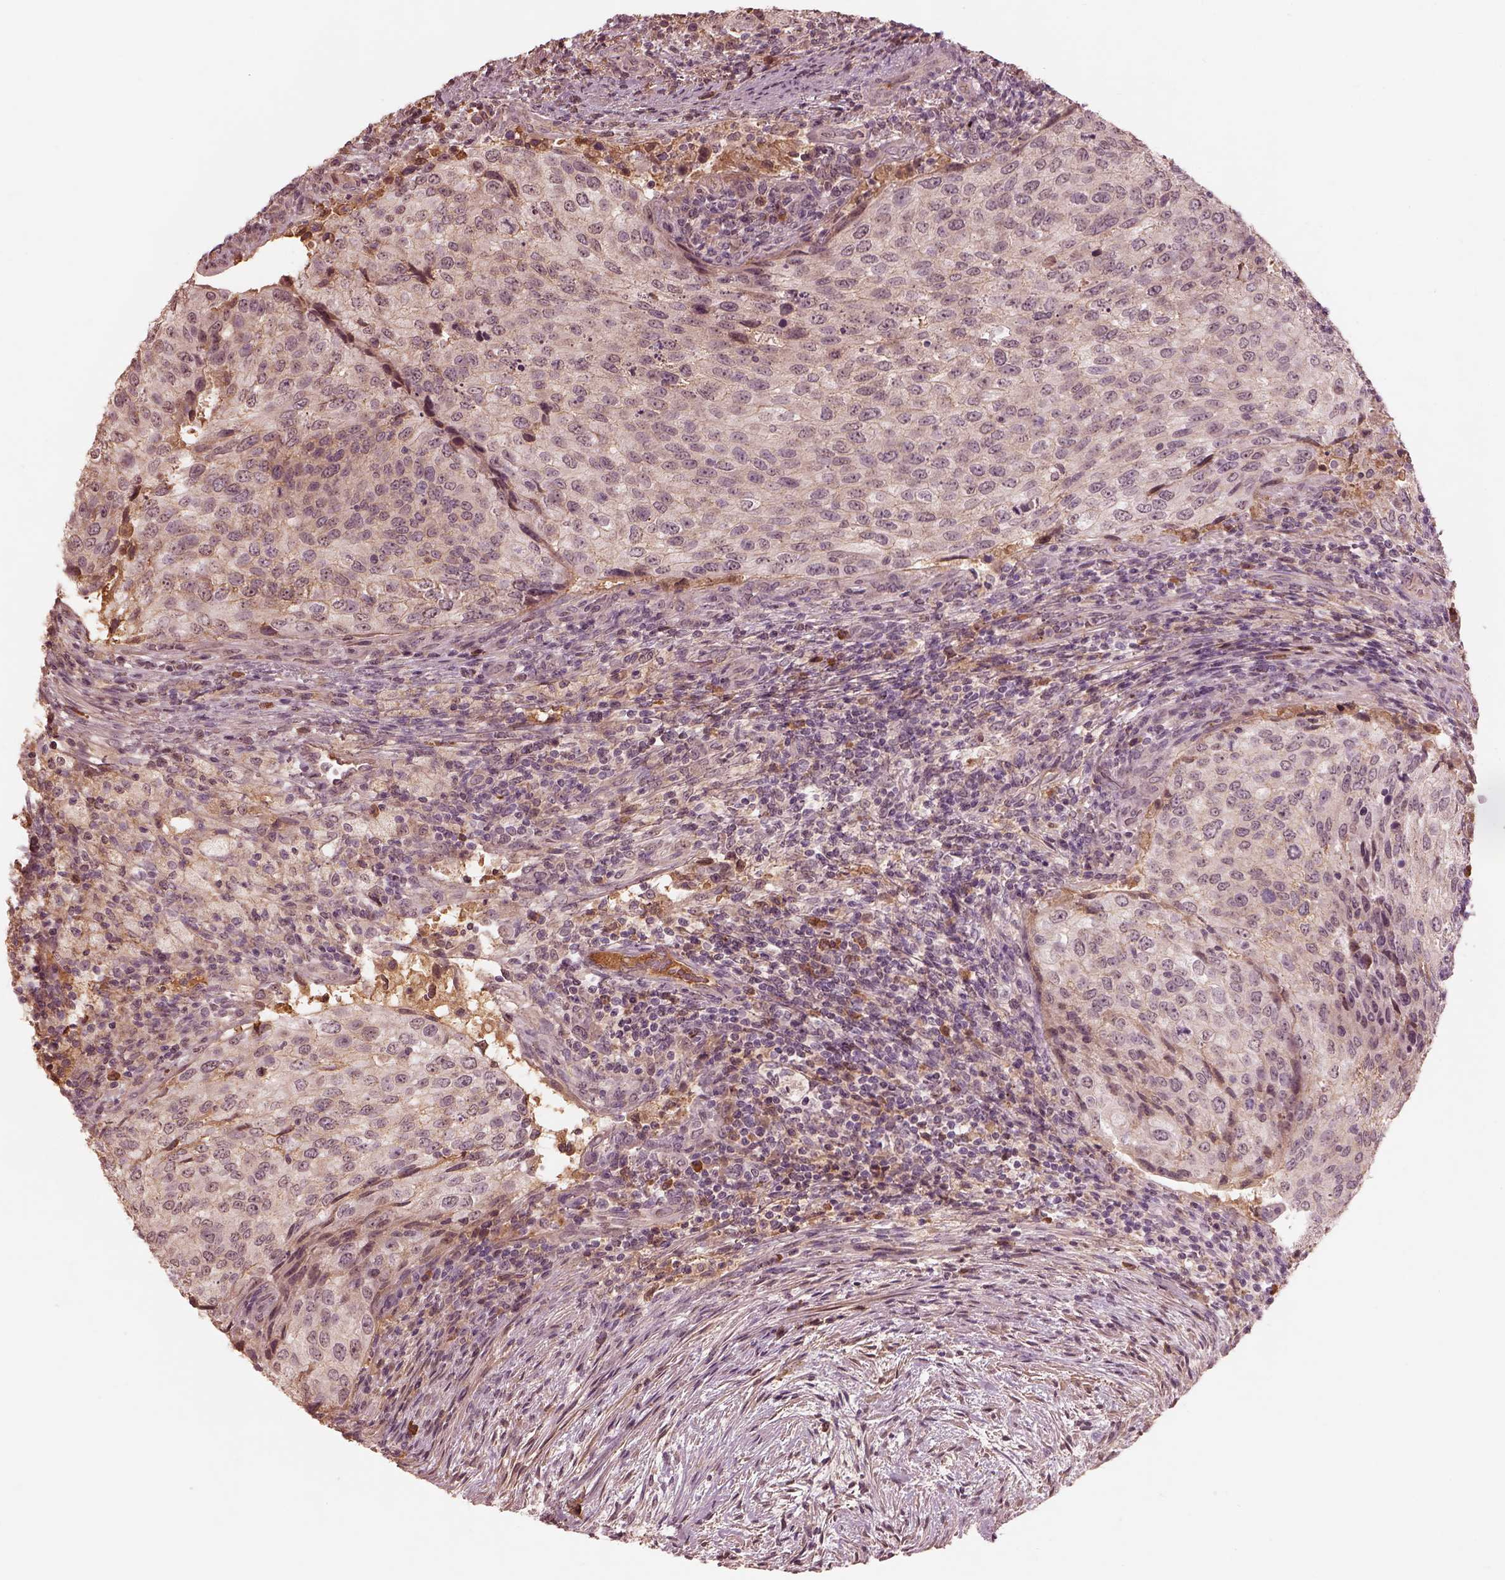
{"staining": {"intensity": "negative", "quantity": "none", "location": "none"}, "tissue": "urothelial cancer", "cell_type": "Tumor cells", "image_type": "cancer", "snomed": [{"axis": "morphology", "description": "Urothelial carcinoma, High grade"}, {"axis": "topography", "description": "Urinary bladder"}], "caption": "Immunohistochemistry (IHC) of urothelial cancer shows no staining in tumor cells.", "gene": "CALR3", "patient": {"sex": "female", "age": 78}}